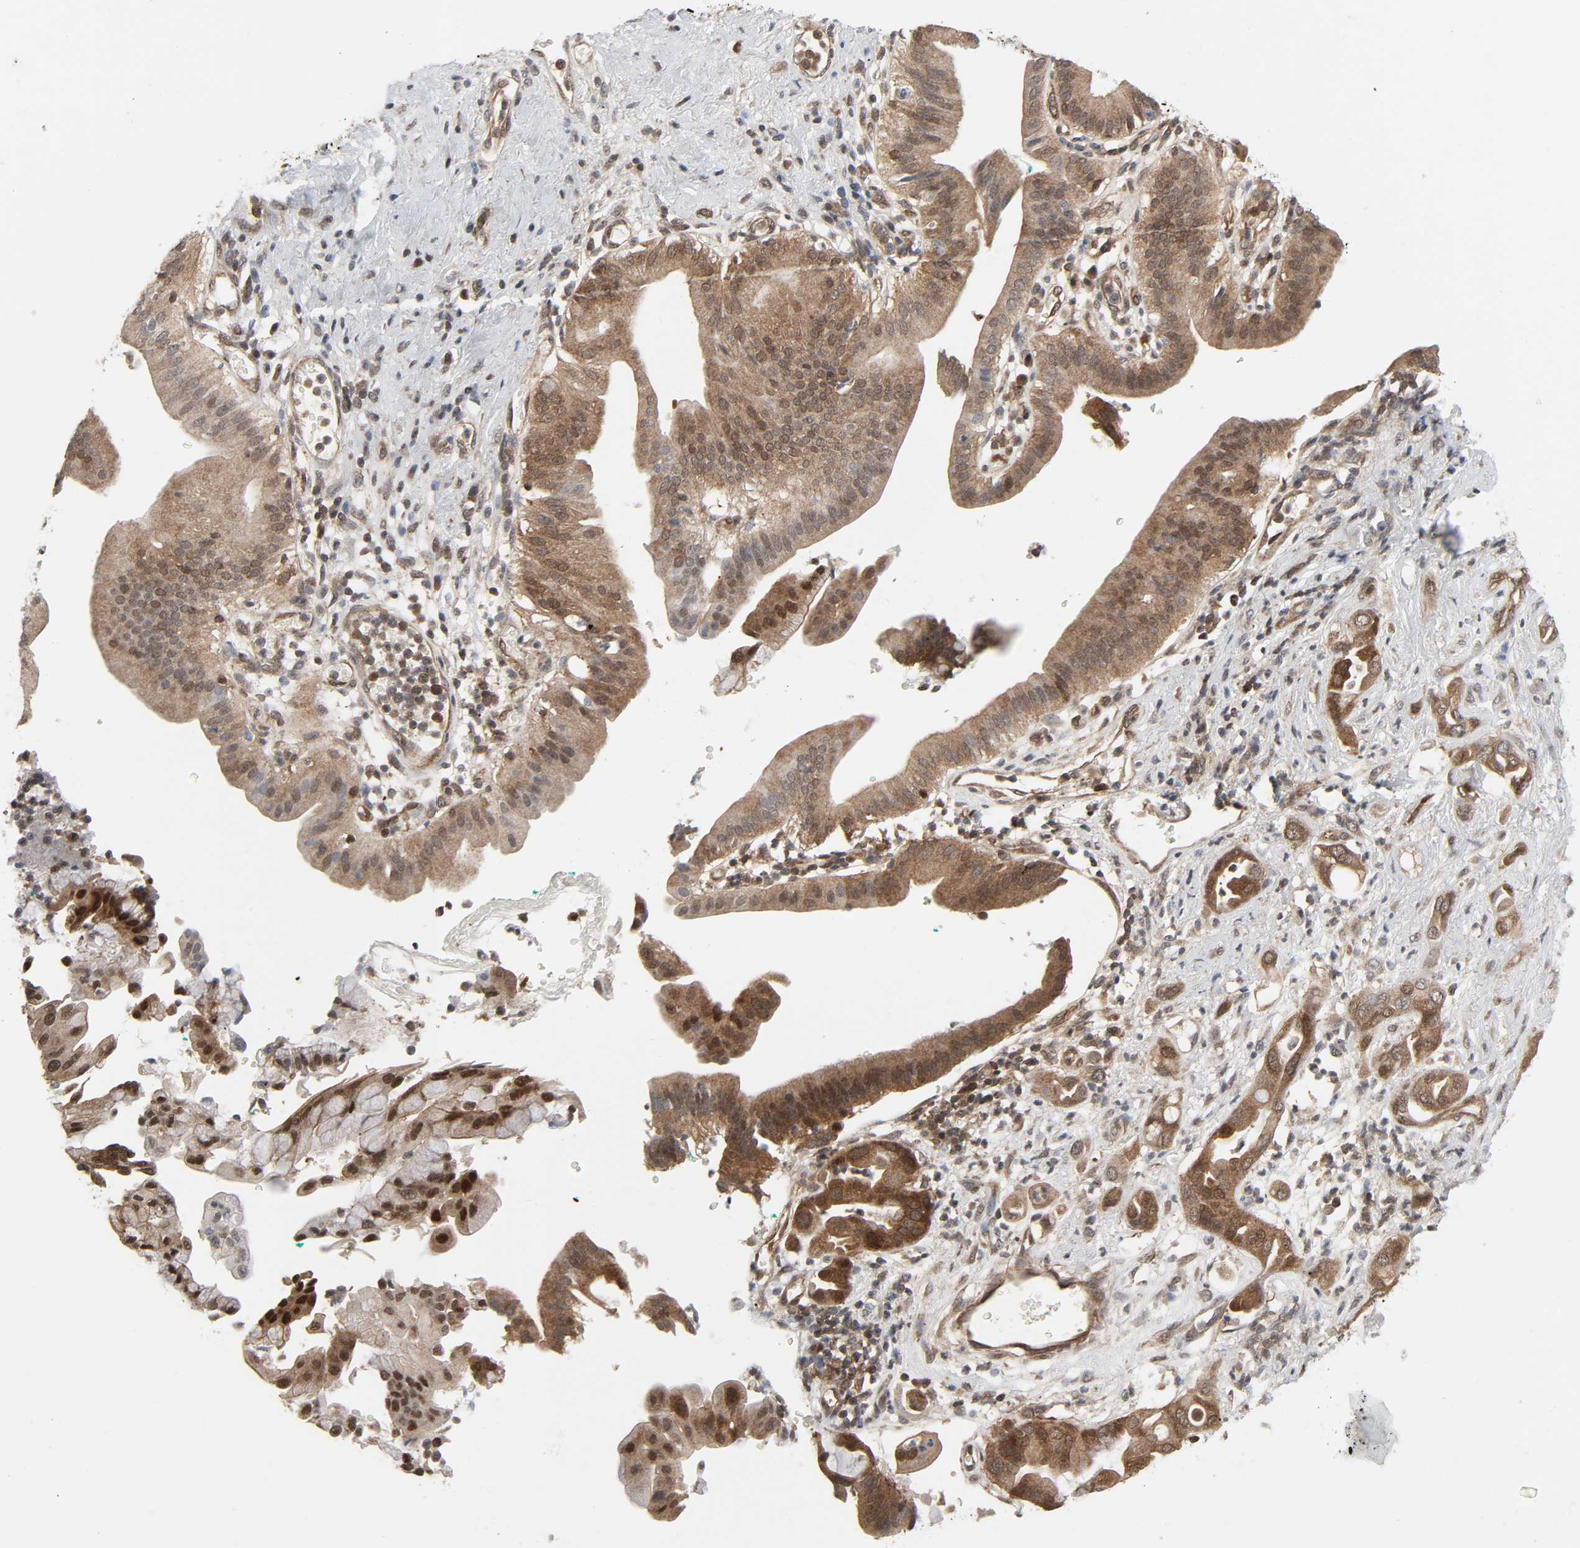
{"staining": {"intensity": "moderate", "quantity": ">75%", "location": "cytoplasmic/membranous,nuclear"}, "tissue": "pancreatic cancer", "cell_type": "Tumor cells", "image_type": "cancer", "snomed": [{"axis": "morphology", "description": "Adenocarcinoma, NOS"}, {"axis": "morphology", "description": "Adenocarcinoma, metastatic, NOS"}, {"axis": "topography", "description": "Lymph node"}, {"axis": "topography", "description": "Pancreas"}, {"axis": "topography", "description": "Duodenum"}], "caption": "Immunohistochemical staining of adenocarcinoma (pancreatic) shows medium levels of moderate cytoplasmic/membranous and nuclear protein expression in approximately >75% of tumor cells. Using DAB (3,3'-diaminobenzidine) (brown) and hematoxylin (blue) stains, captured at high magnification using brightfield microscopy.", "gene": "GSK3A", "patient": {"sex": "female", "age": 64}}